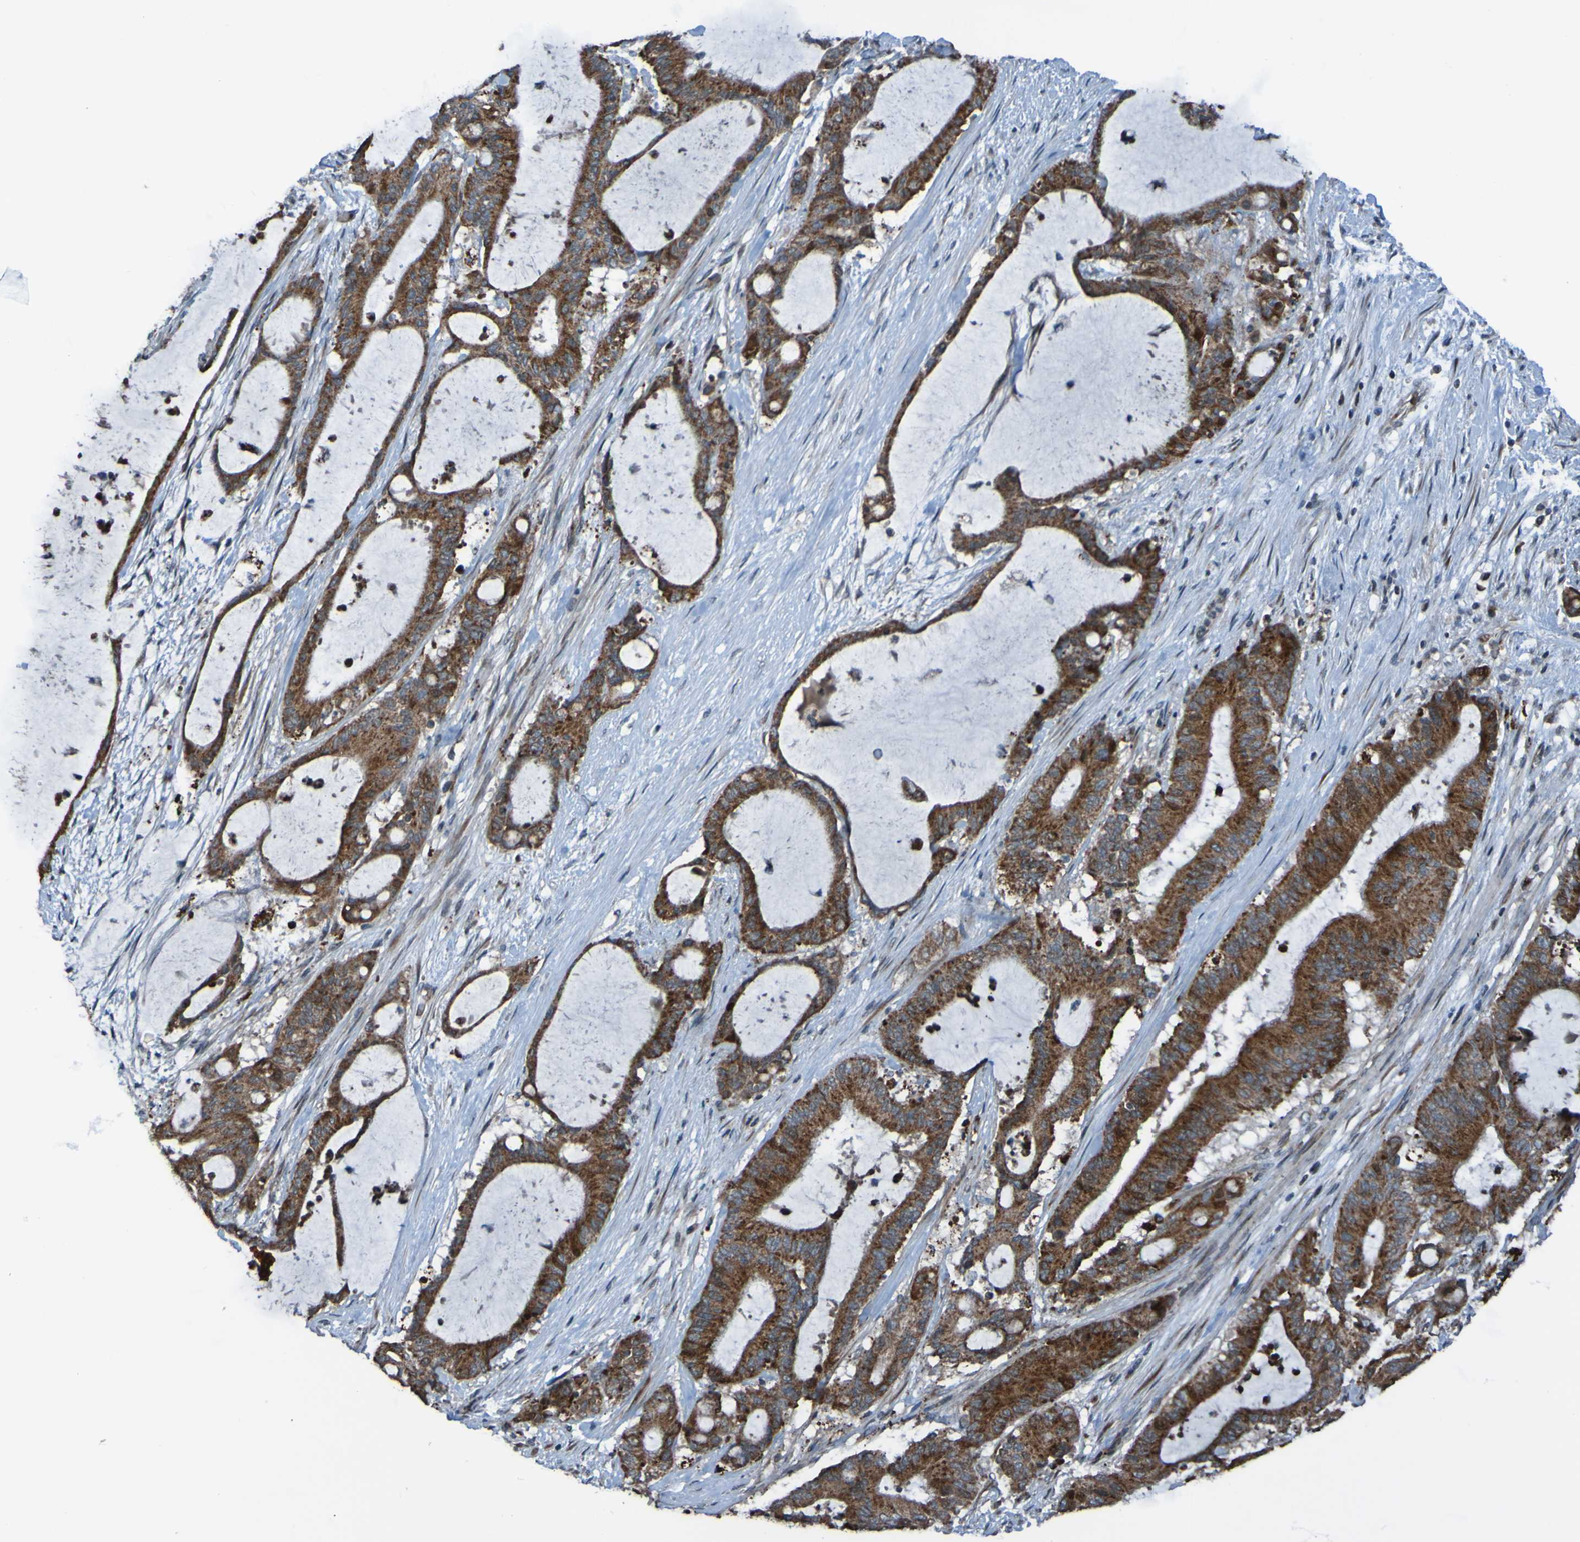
{"staining": {"intensity": "strong", "quantity": ">75%", "location": "cytoplasmic/membranous"}, "tissue": "liver cancer", "cell_type": "Tumor cells", "image_type": "cancer", "snomed": [{"axis": "morphology", "description": "Cholangiocarcinoma"}, {"axis": "topography", "description": "Liver"}], "caption": "Immunohistochemistry (IHC) micrograph of neoplastic tissue: human liver cancer stained using immunohistochemistry shows high levels of strong protein expression localized specifically in the cytoplasmic/membranous of tumor cells, appearing as a cytoplasmic/membranous brown color.", "gene": "UNG", "patient": {"sex": "female", "age": 73}}